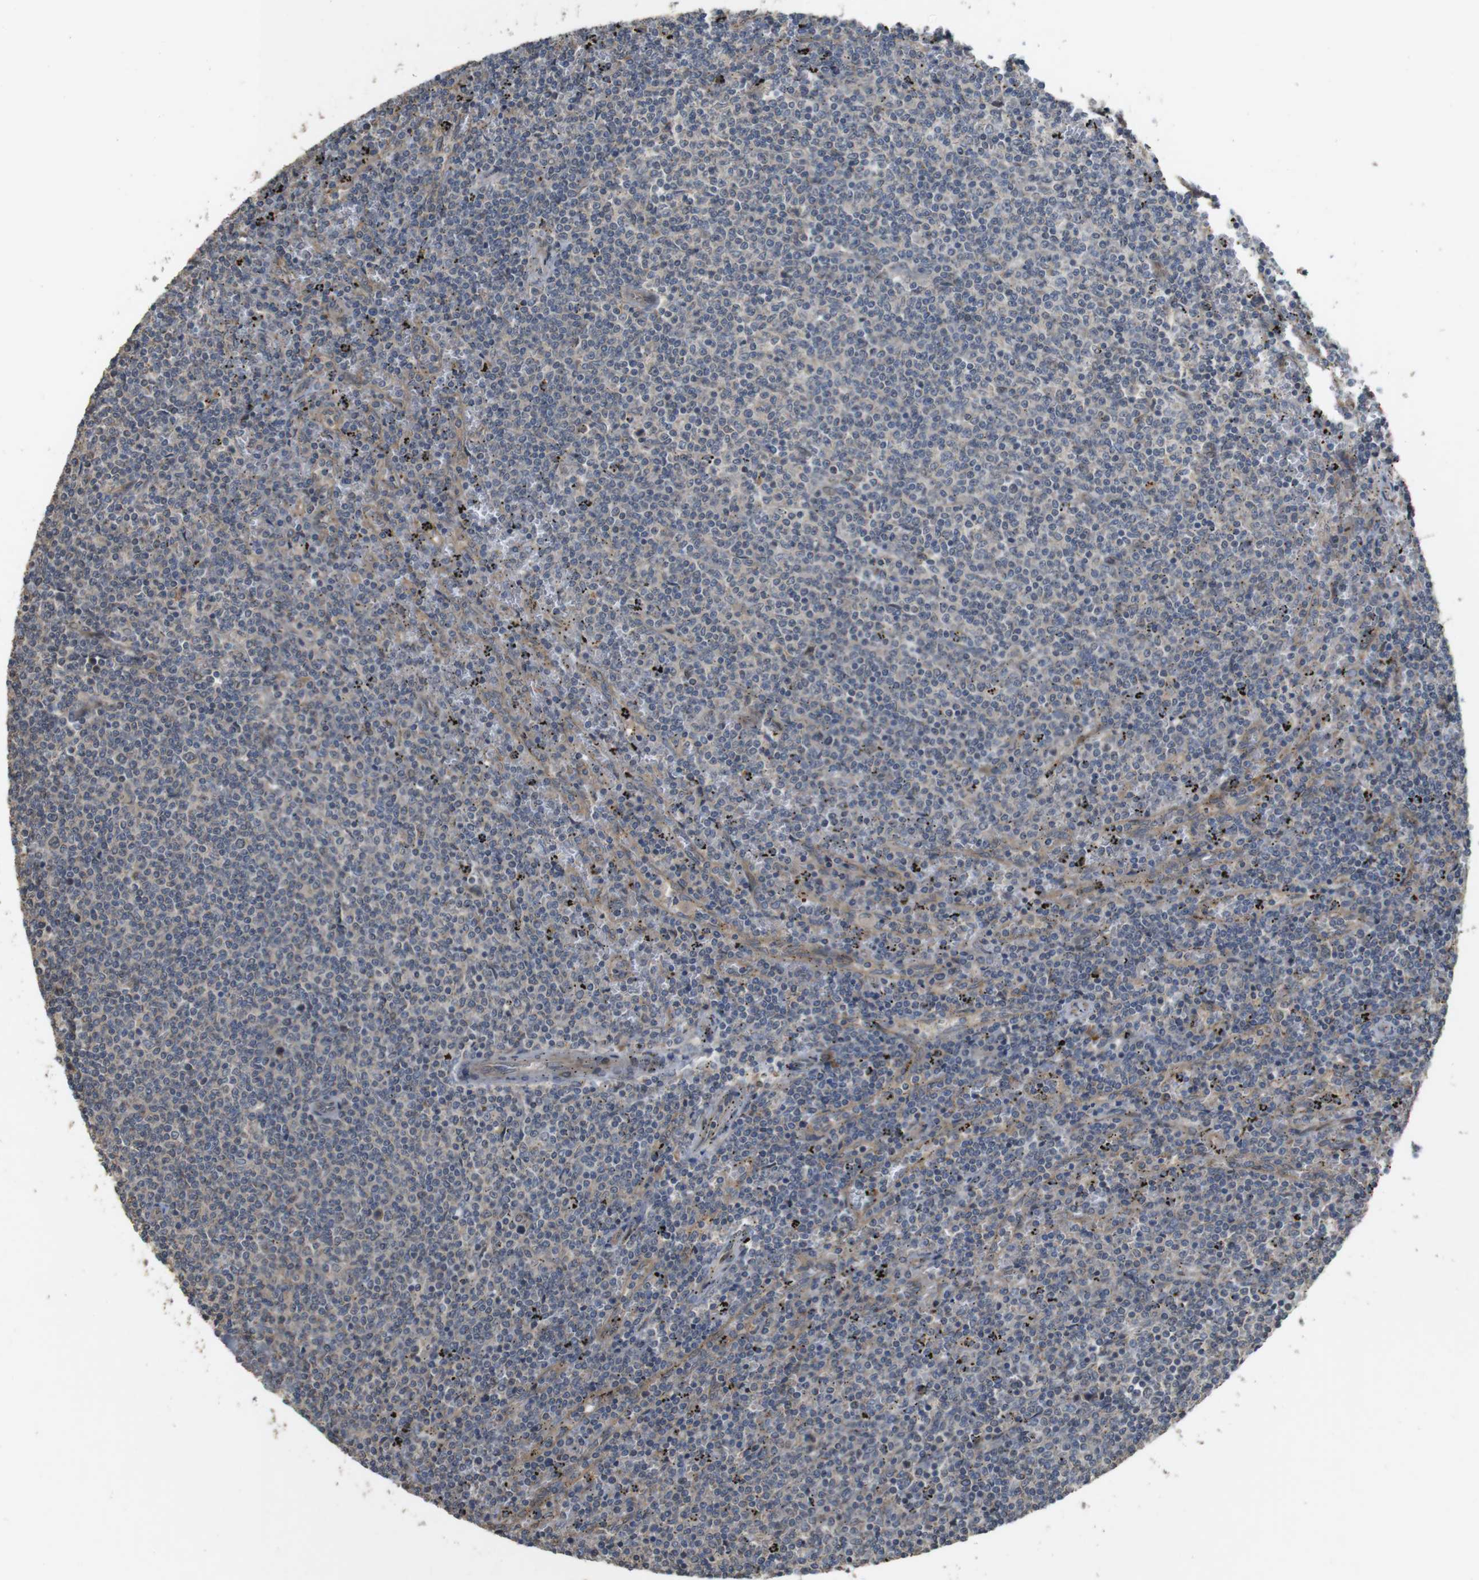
{"staining": {"intensity": "negative", "quantity": "none", "location": "none"}, "tissue": "lymphoma", "cell_type": "Tumor cells", "image_type": "cancer", "snomed": [{"axis": "morphology", "description": "Malignant lymphoma, non-Hodgkin's type, Low grade"}, {"axis": "topography", "description": "Spleen"}], "caption": "Immunohistochemistry image of malignant lymphoma, non-Hodgkin's type (low-grade) stained for a protein (brown), which displays no positivity in tumor cells.", "gene": "PCDHB10", "patient": {"sex": "female", "age": 50}}